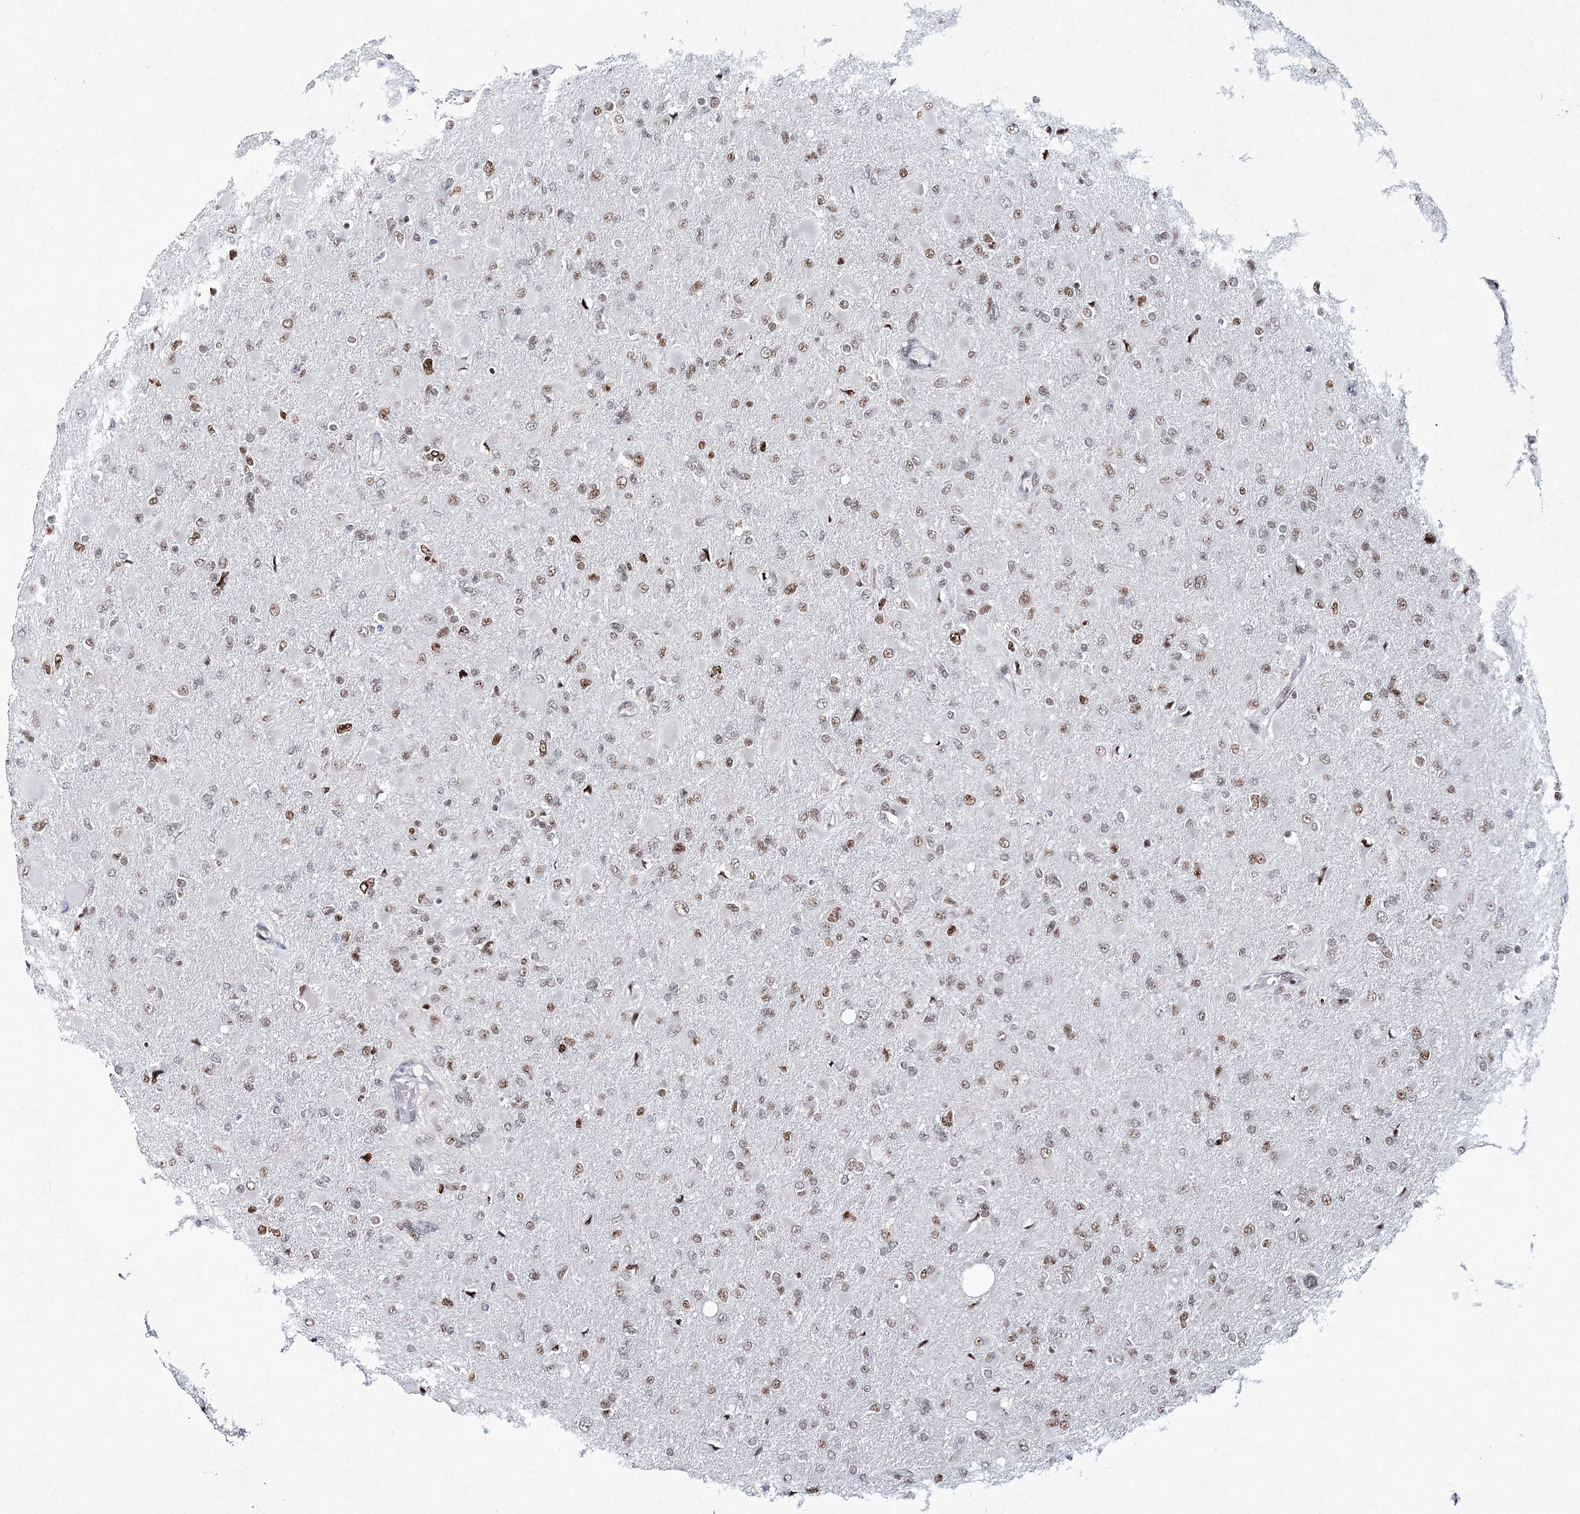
{"staining": {"intensity": "moderate", "quantity": ">75%", "location": "nuclear"}, "tissue": "glioma", "cell_type": "Tumor cells", "image_type": "cancer", "snomed": [{"axis": "morphology", "description": "Glioma, malignant, High grade"}, {"axis": "topography", "description": "Cerebral cortex"}], "caption": "Protein staining displays moderate nuclear staining in about >75% of tumor cells in glioma.", "gene": "LRRFIP2", "patient": {"sex": "female", "age": 36}}